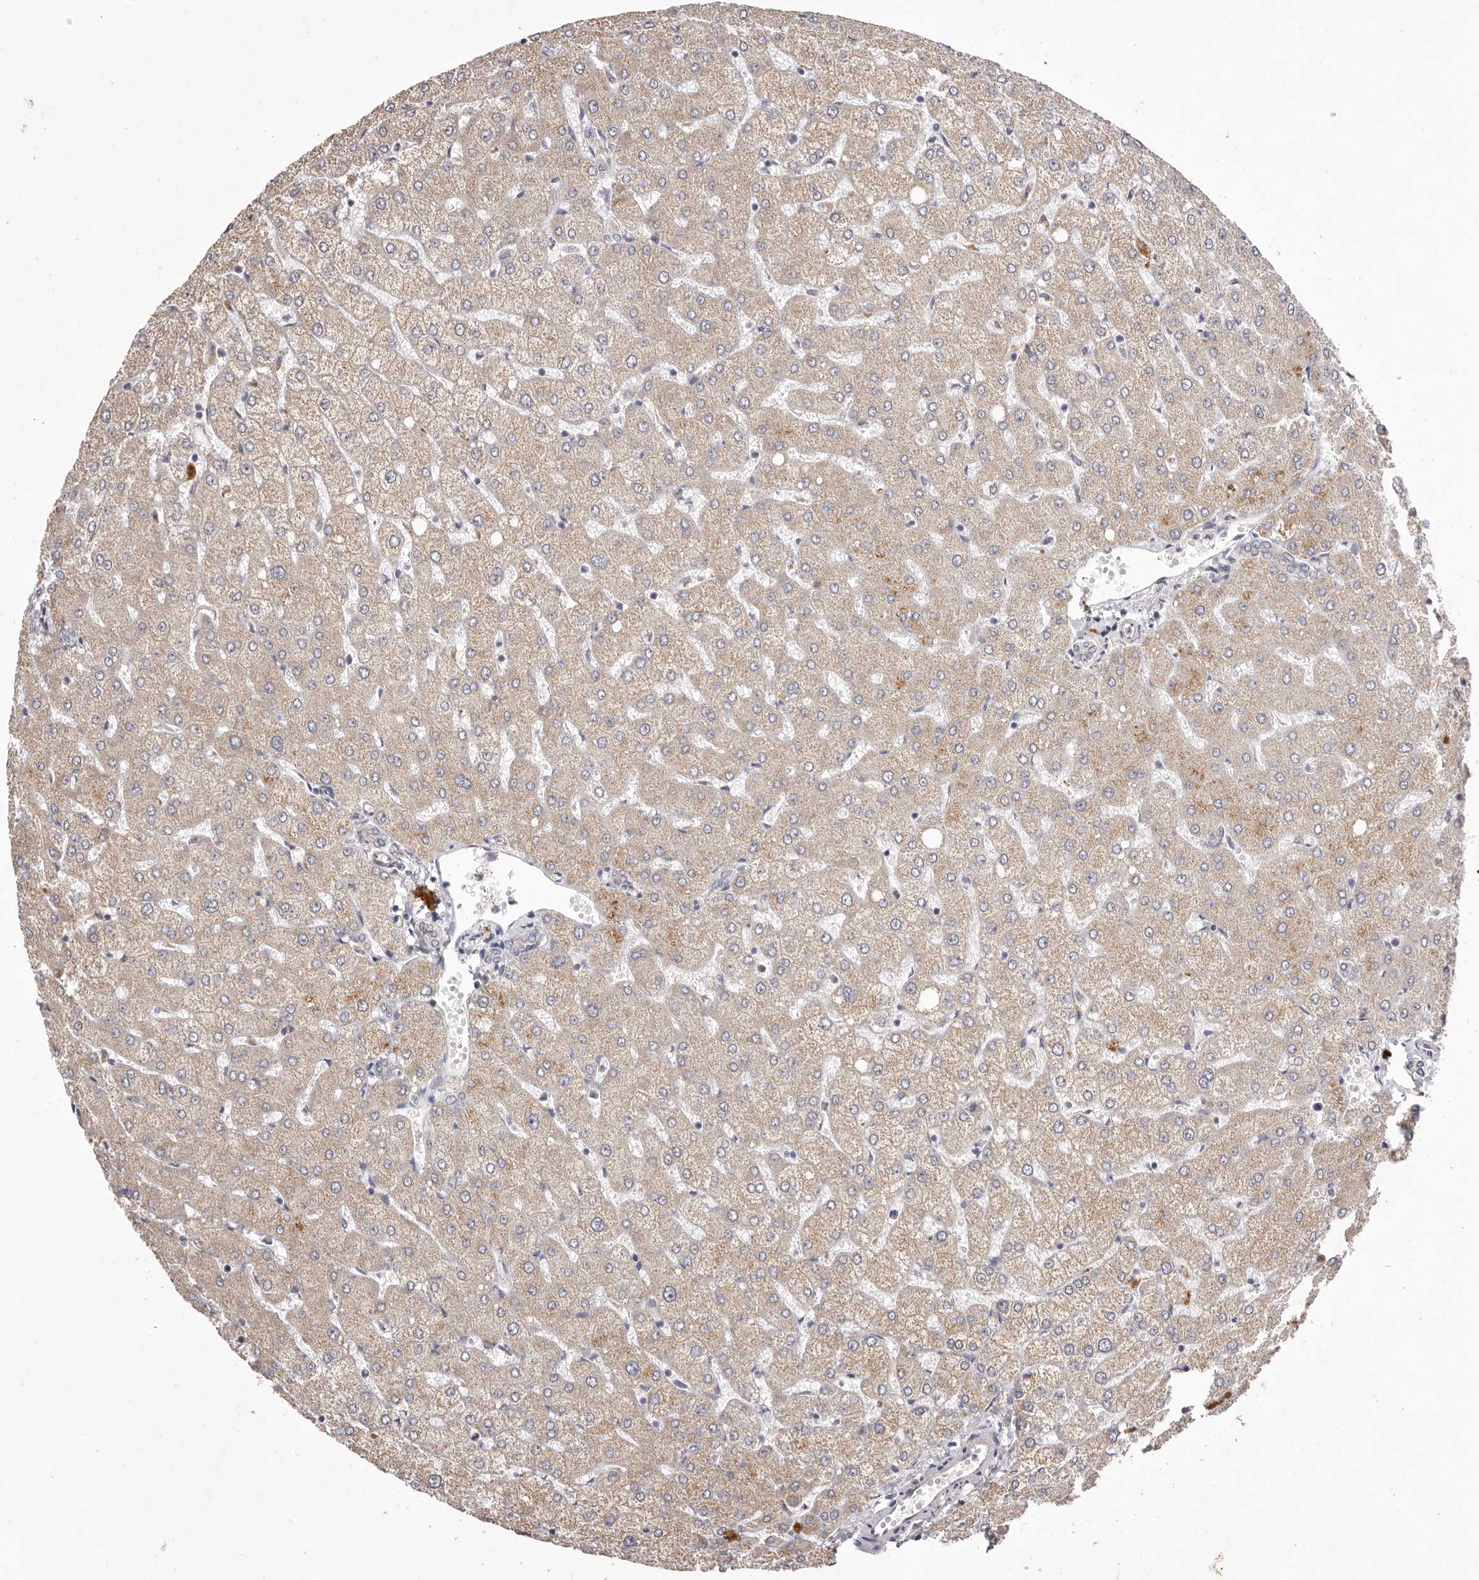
{"staining": {"intensity": "negative", "quantity": "none", "location": "none"}, "tissue": "liver", "cell_type": "Cholangiocytes", "image_type": "normal", "snomed": [{"axis": "morphology", "description": "Normal tissue, NOS"}, {"axis": "topography", "description": "Liver"}], "caption": "There is no significant positivity in cholangiocytes of liver. The staining was performed using DAB to visualize the protein expression in brown, while the nuclei were stained in blue with hematoxylin (Magnification: 20x).", "gene": "GARNL3", "patient": {"sex": "female", "age": 54}}